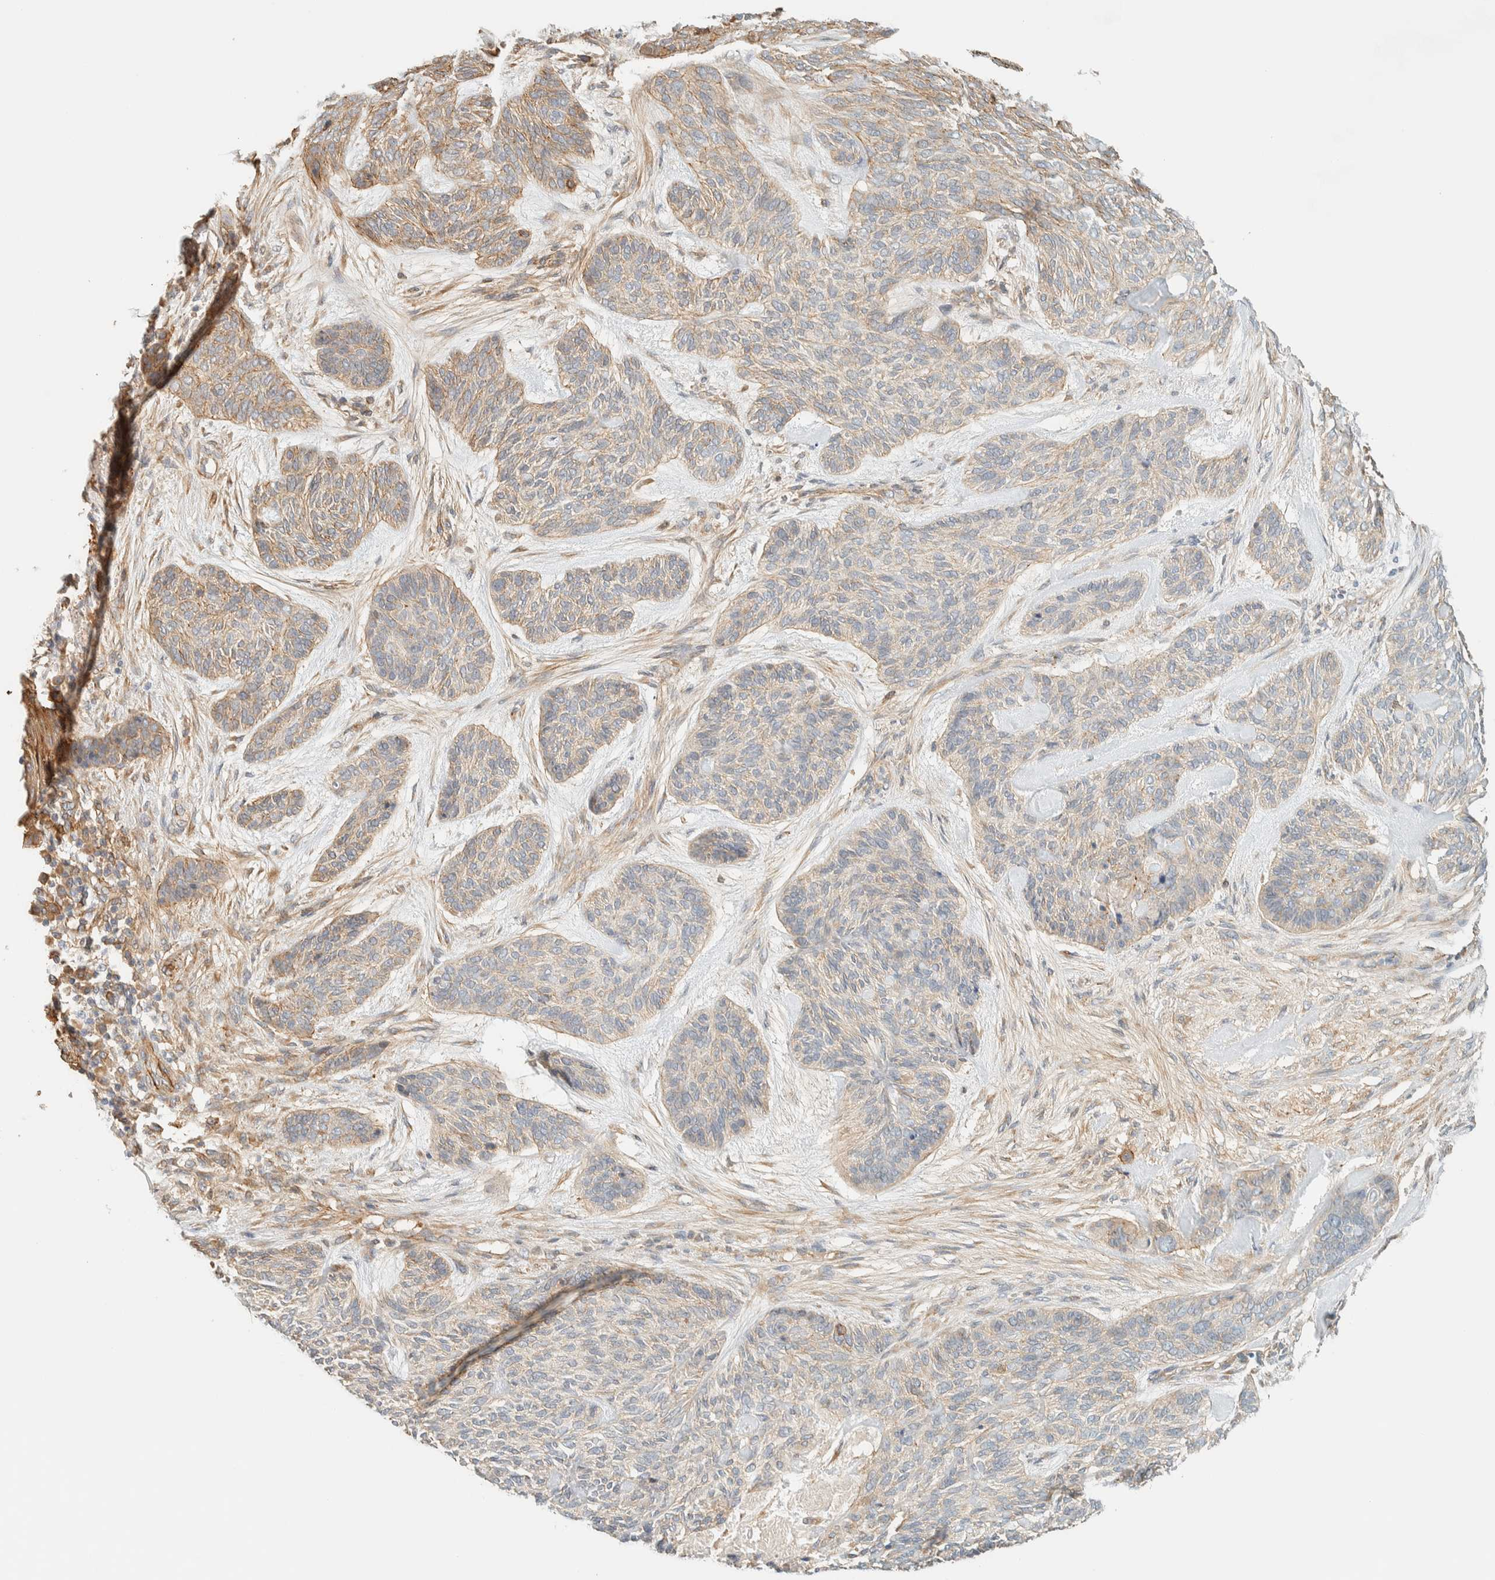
{"staining": {"intensity": "weak", "quantity": "<25%", "location": "cytoplasmic/membranous"}, "tissue": "skin cancer", "cell_type": "Tumor cells", "image_type": "cancer", "snomed": [{"axis": "morphology", "description": "Basal cell carcinoma"}, {"axis": "topography", "description": "Skin"}], "caption": "An image of skin cancer (basal cell carcinoma) stained for a protein displays no brown staining in tumor cells.", "gene": "LIMA1", "patient": {"sex": "male", "age": 55}}